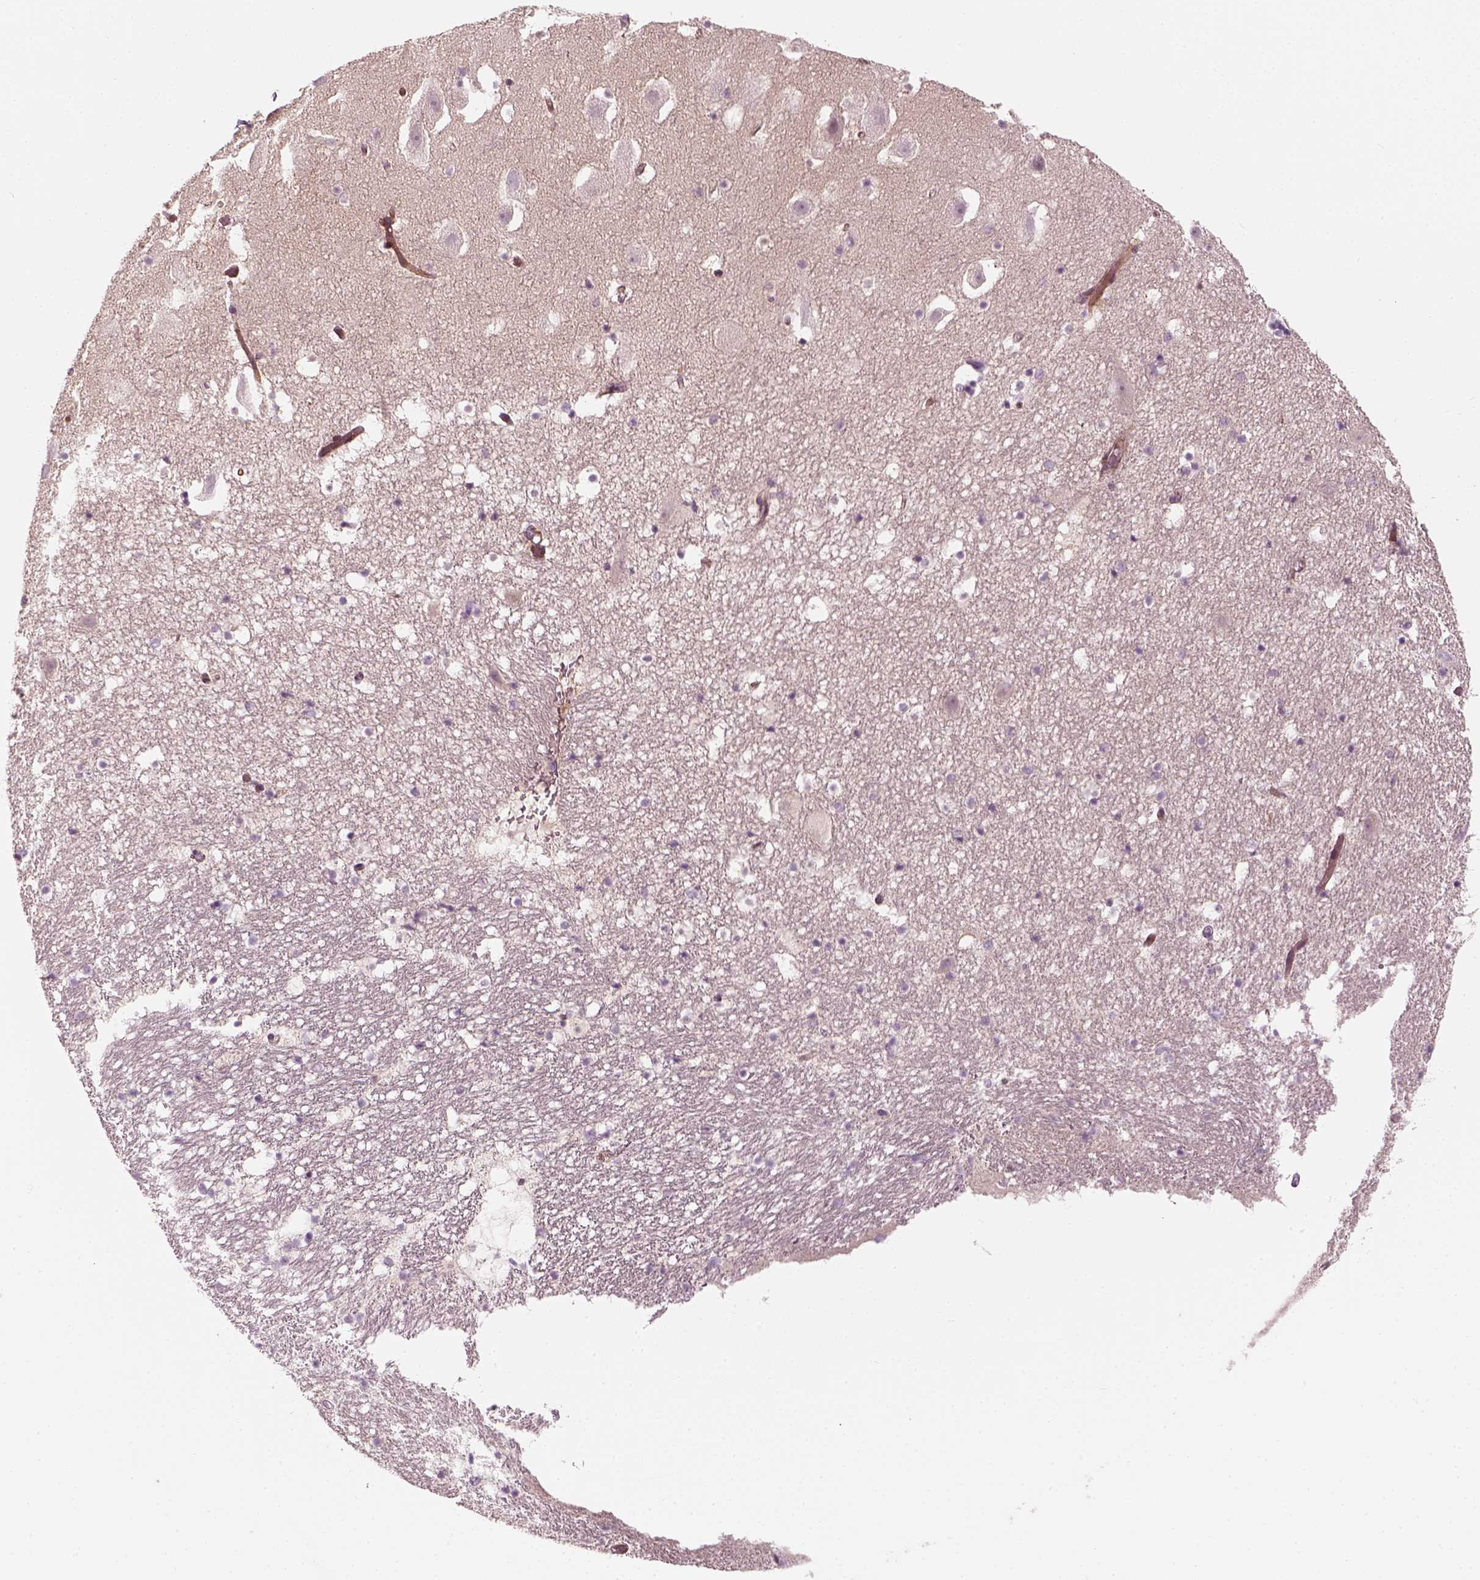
{"staining": {"intensity": "negative", "quantity": "none", "location": "none"}, "tissue": "hippocampus", "cell_type": "Glial cells", "image_type": "normal", "snomed": [{"axis": "morphology", "description": "Normal tissue, NOS"}, {"axis": "topography", "description": "Hippocampus"}], "caption": "Normal hippocampus was stained to show a protein in brown. There is no significant expression in glial cells.", "gene": "DNASE1L1", "patient": {"sex": "male", "age": 26}}